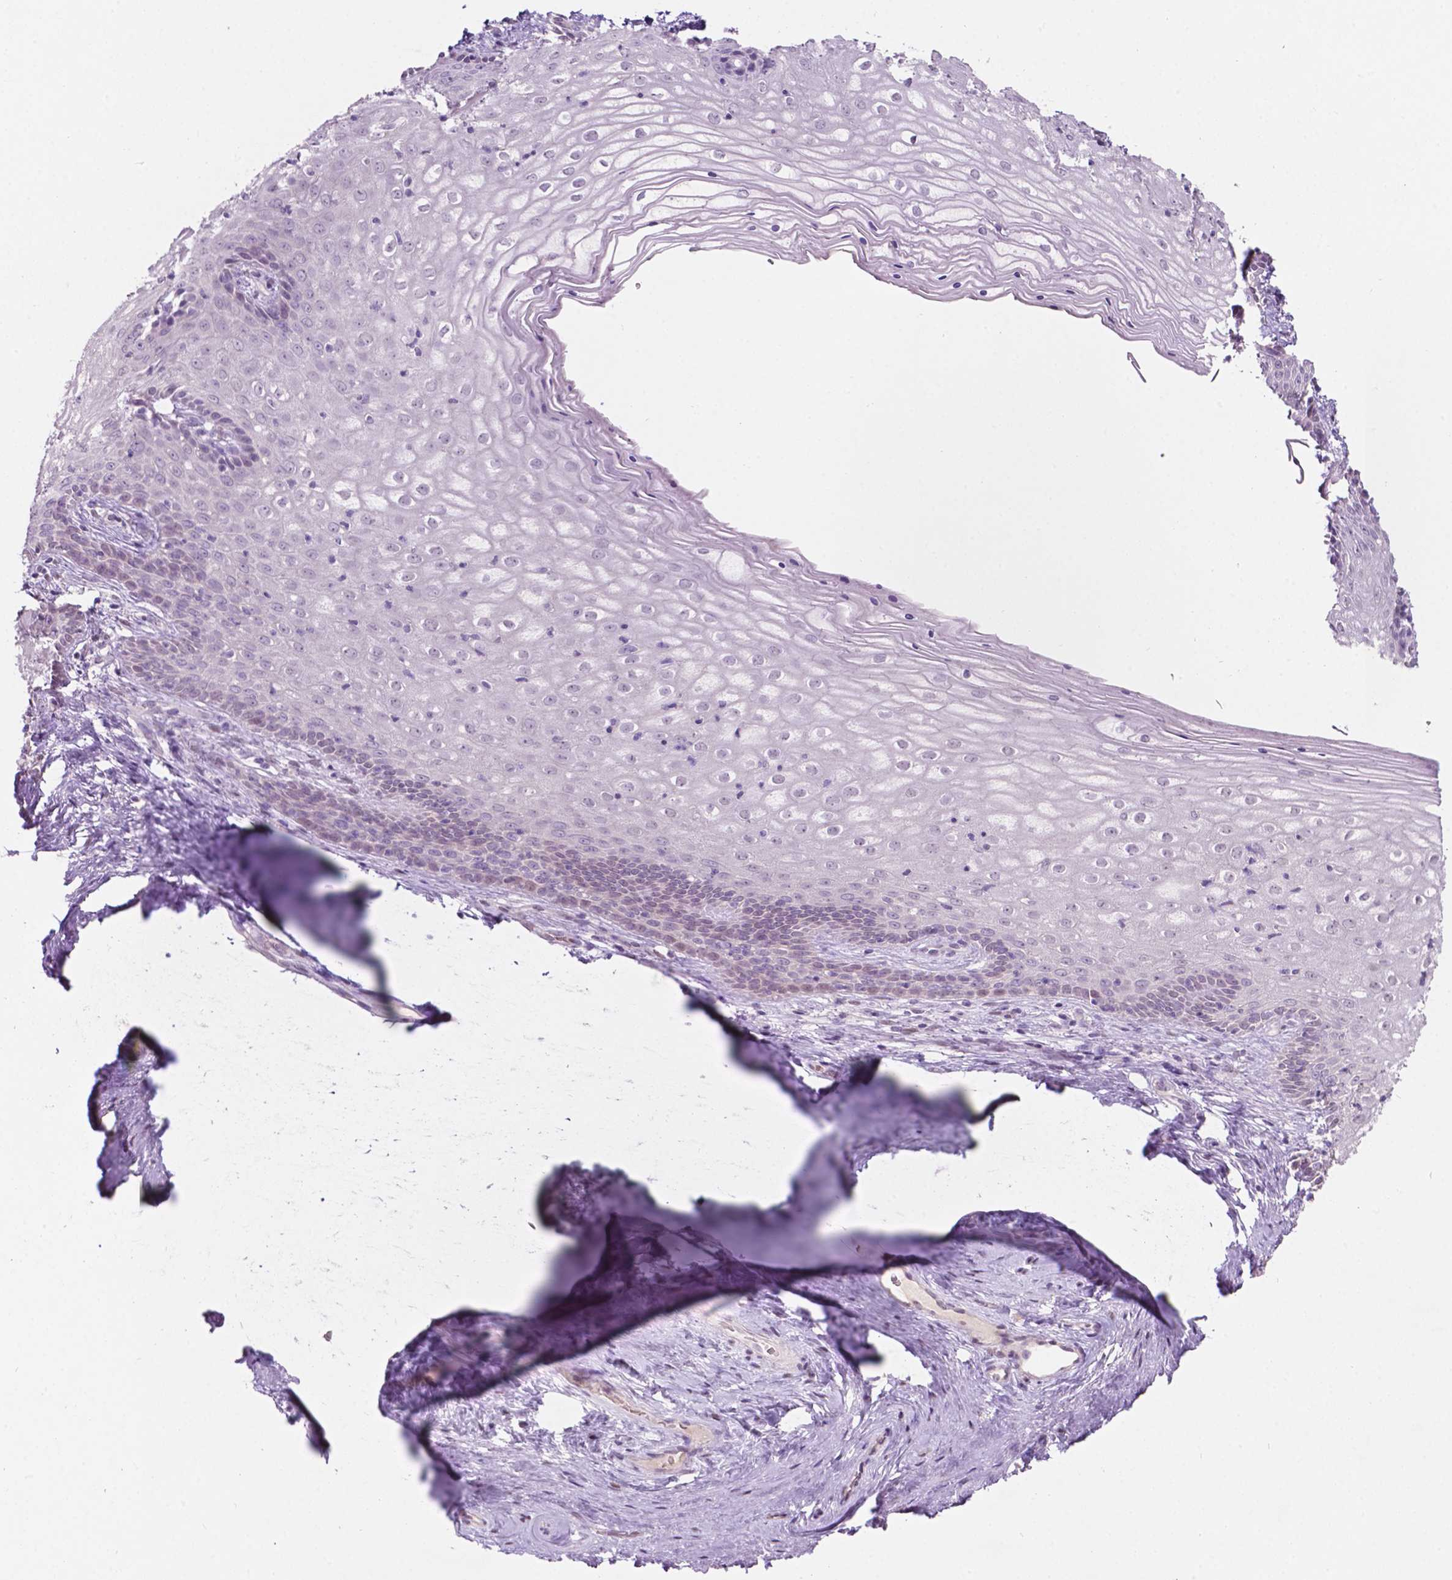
{"staining": {"intensity": "negative", "quantity": "none", "location": "none"}, "tissue": "vagina", "cell_type": "Squamous epithelial cells", "image_type": "normal", "snomed": [{"axis": "morphology", "description": "Normal tissue, NOS"}, {"axis": "topography", "description": "Vagina"}], "caption": "Image shows no significant protein staining in squamous epithelial cells of unremarkable vagina.", "gene": "TM6SF2", "patient": {"sex": "female", "age": 45}}